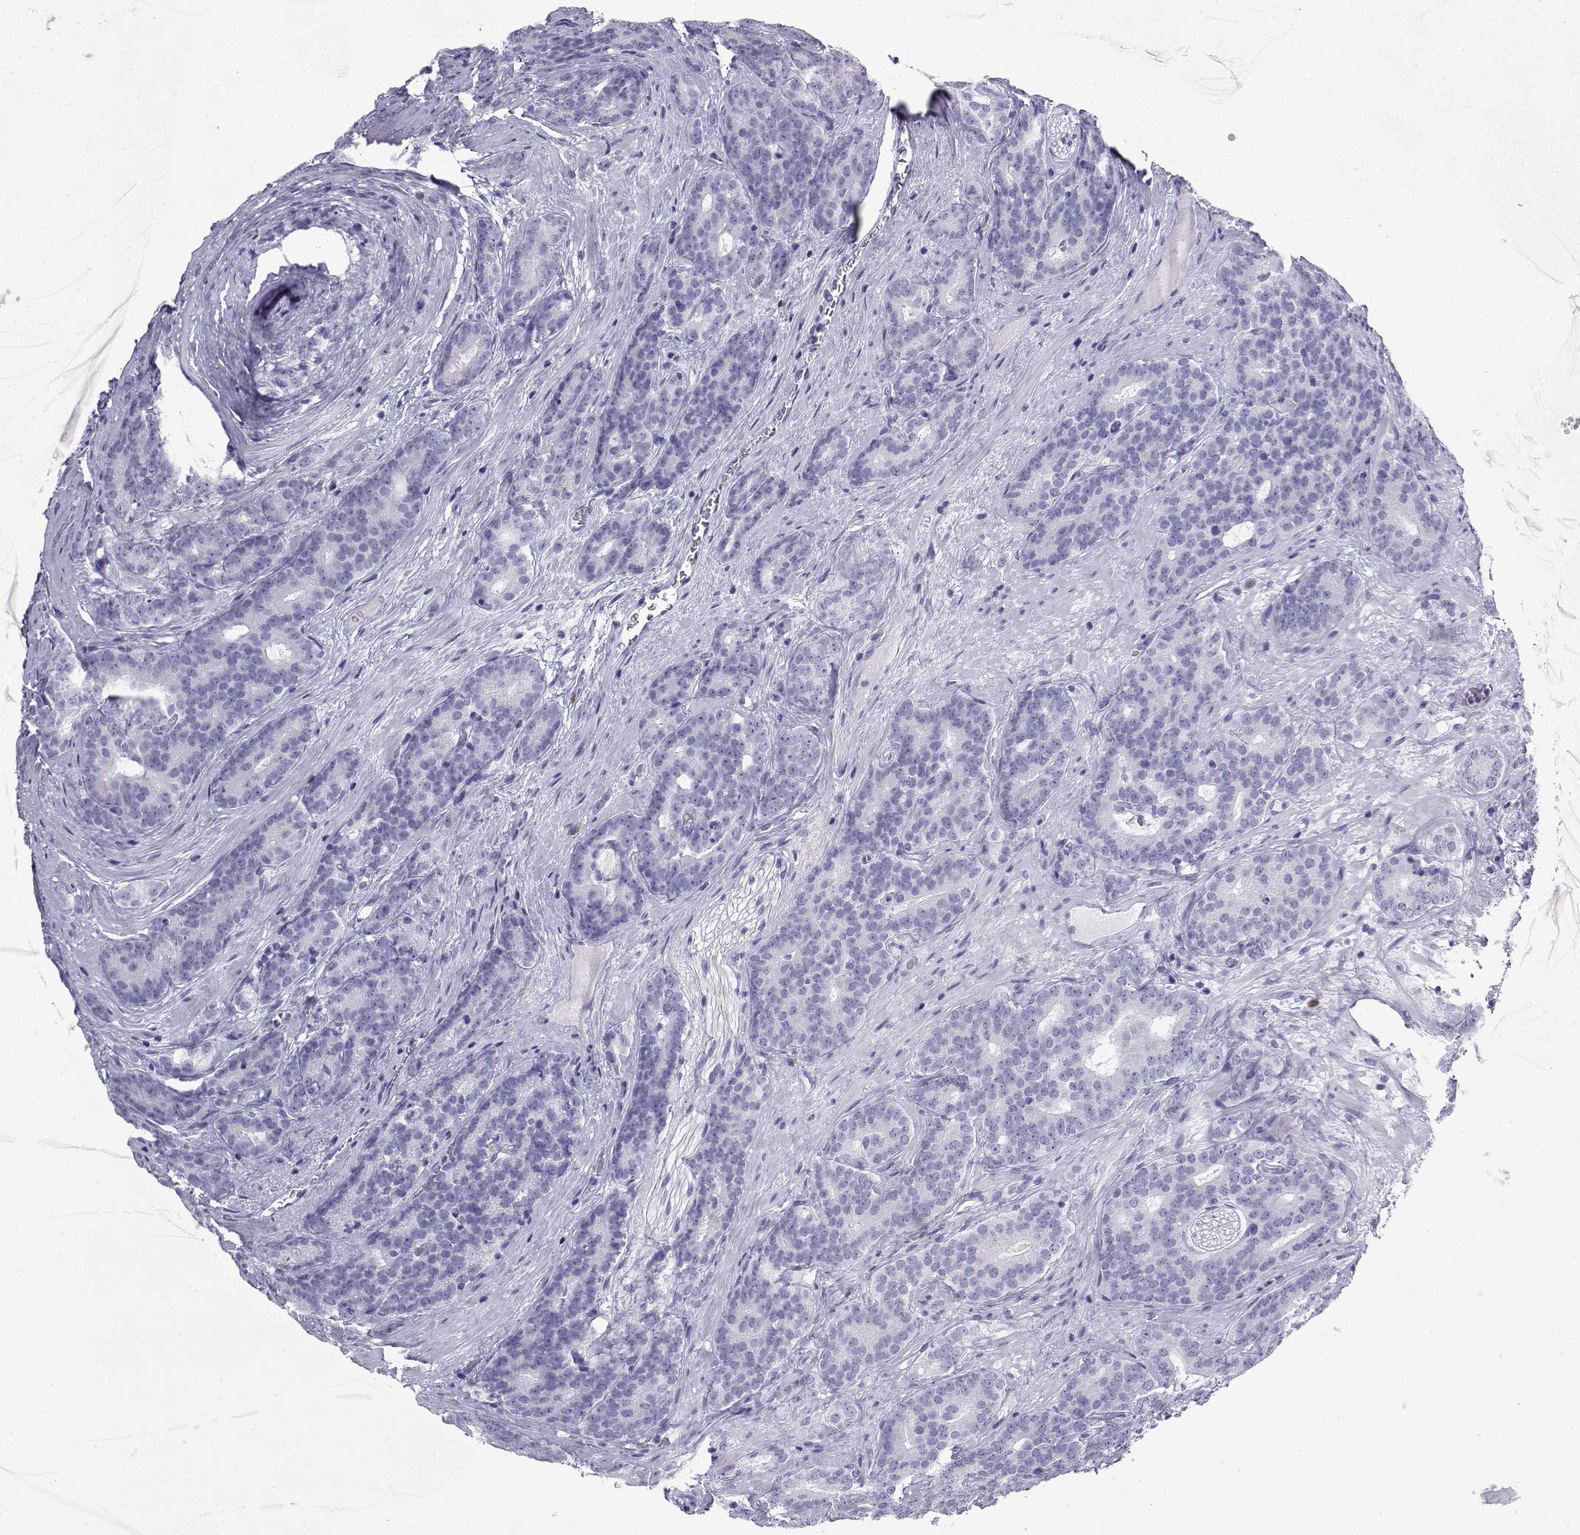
{"staining": {"intensity": "negative", "quantity": "none", "location": "none"}, "tissue": "prostate cancer", "cell_type": "Tumor cells", "image_type": "cancer", "snomed": [{"axis": "morphology", "description": "Adenocarcinoma, NOS"}, {"axis": "topography", "description": "Prostate"}], "caption": "Immunohistochemistry (IHC) micrograph of prostate cancer (adenocarcinoma) stained for a protein (brown), which reveals no staining in tumor cells.", "gene": "SLC18A2", "patient": {"sex": "male", "age": 71}}